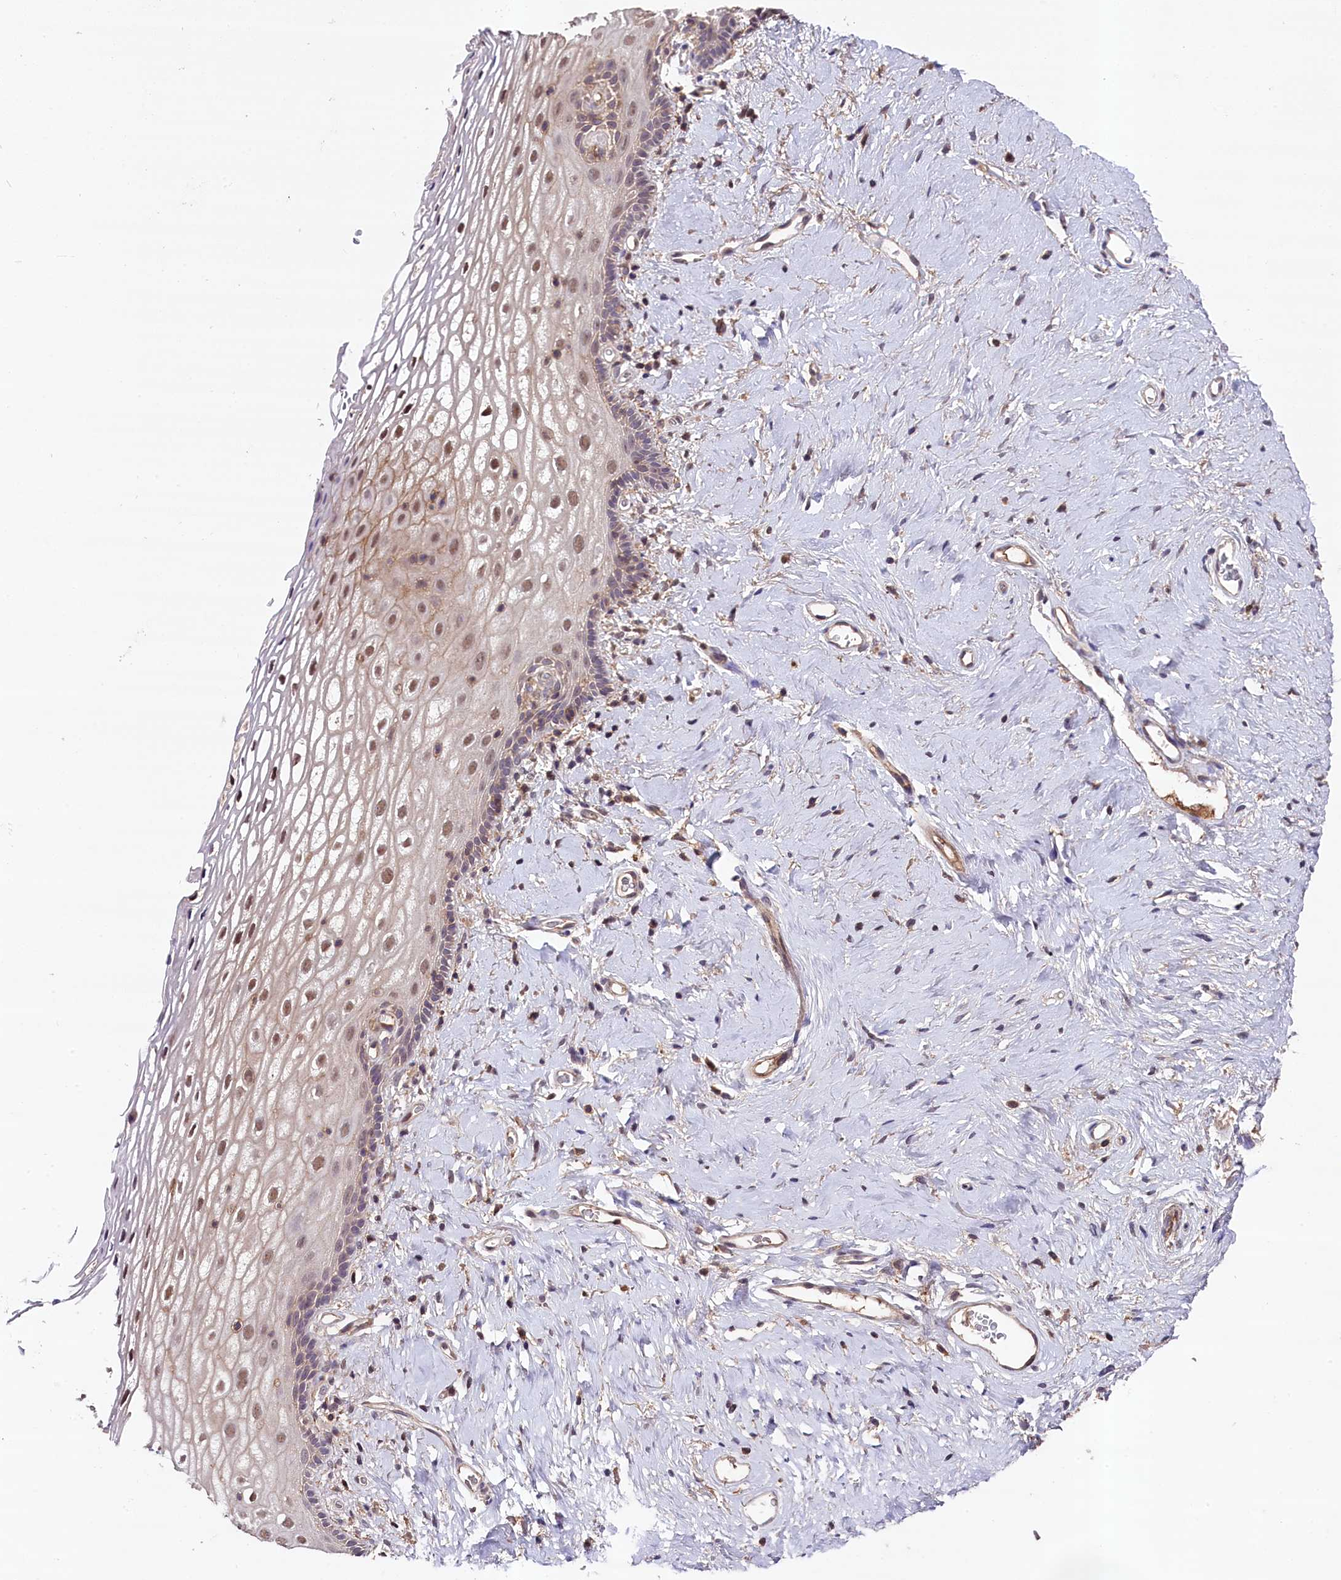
{"staining": {"intensity": "weak", "quantity": "25%-75%", "location": "nuclear"}, "tissue": "vagina", "cell_type": "Squamous epithelial cells", "image_type": "normal", "snomed": [{"axis": "morphology", "description": "Normal tissue, NOS"}, {"axis": "morphology", "description": "Adenocarcinoma, NOS"}, {"axis": "topography", "description": "Rectum"}, {"axis": "topography", "description": "Vagina"}], "caption": "The photomicrograph exhibits staining of unremarkable vagina, revealing weak nuclear protein staining (brown color) within squamous epithelial cells. The staining is performed using DAB (3,3'-diaminobenzidine) brown chromogen to label protein expression. The nuclei are counter-stained blue using hematoxylin.", "gene": "SKIDA1", "patient": {"sex": "female", "age": 71}}